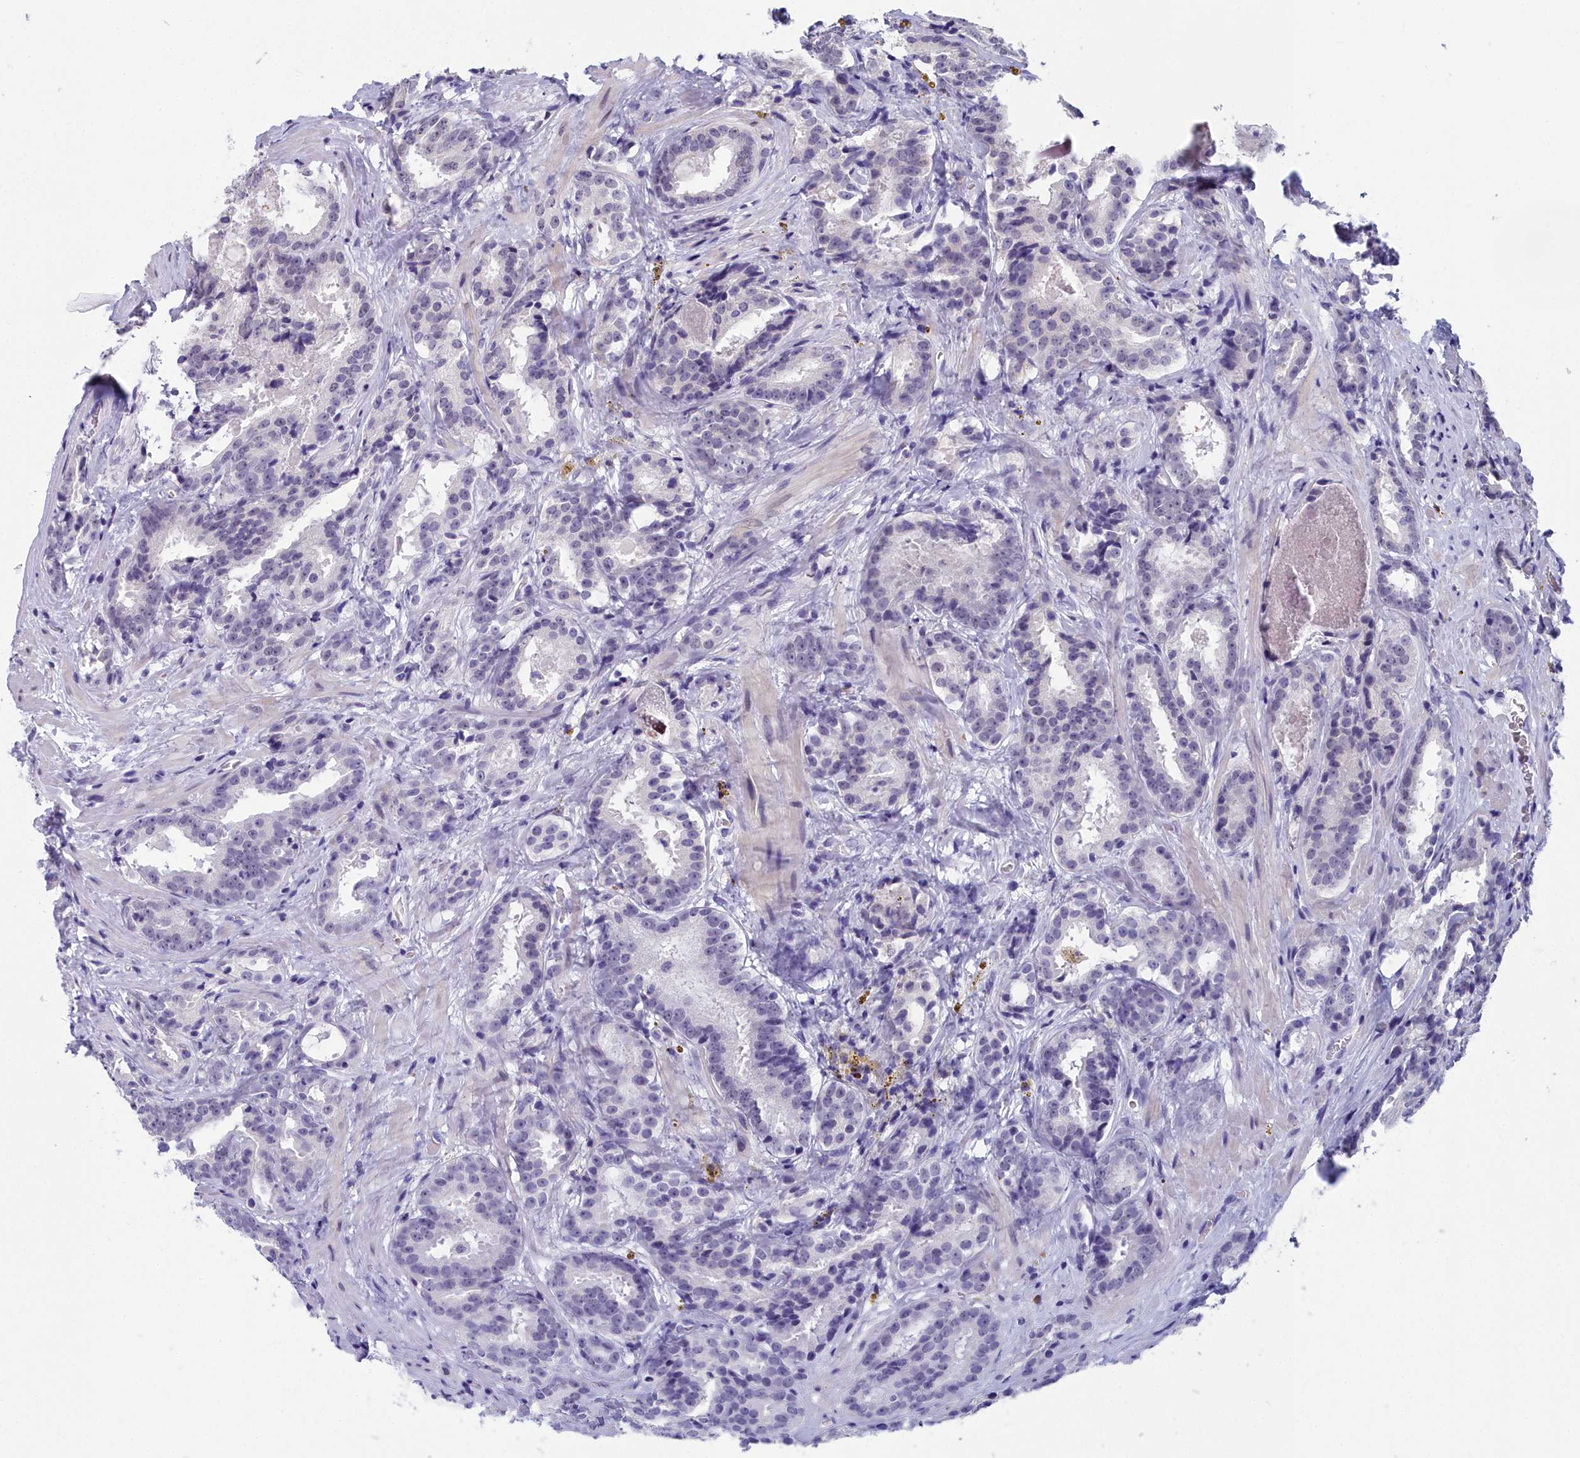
{"staining": {"intensity": "negative", "quantity": "none", "location": "none"}, "tissue": "prostate cancer", "cell_type": "Tumor cells", "image_type": "cancer", "snomed": [{"axis": "morphology", "description": "Adenocarcinoma, High grade"}, {"axis": "topography", "description": "Prostate"}], "caption": "This micrograph is of prostate cancer (adenocarcinoma (high-grade)) stained with IHC to label a protein in brown with the nuclei are counter-stained blue. There is no expression in tumor cells.", "gene": "CCDC97", "patient": {"sex": "male", "age": 57}}